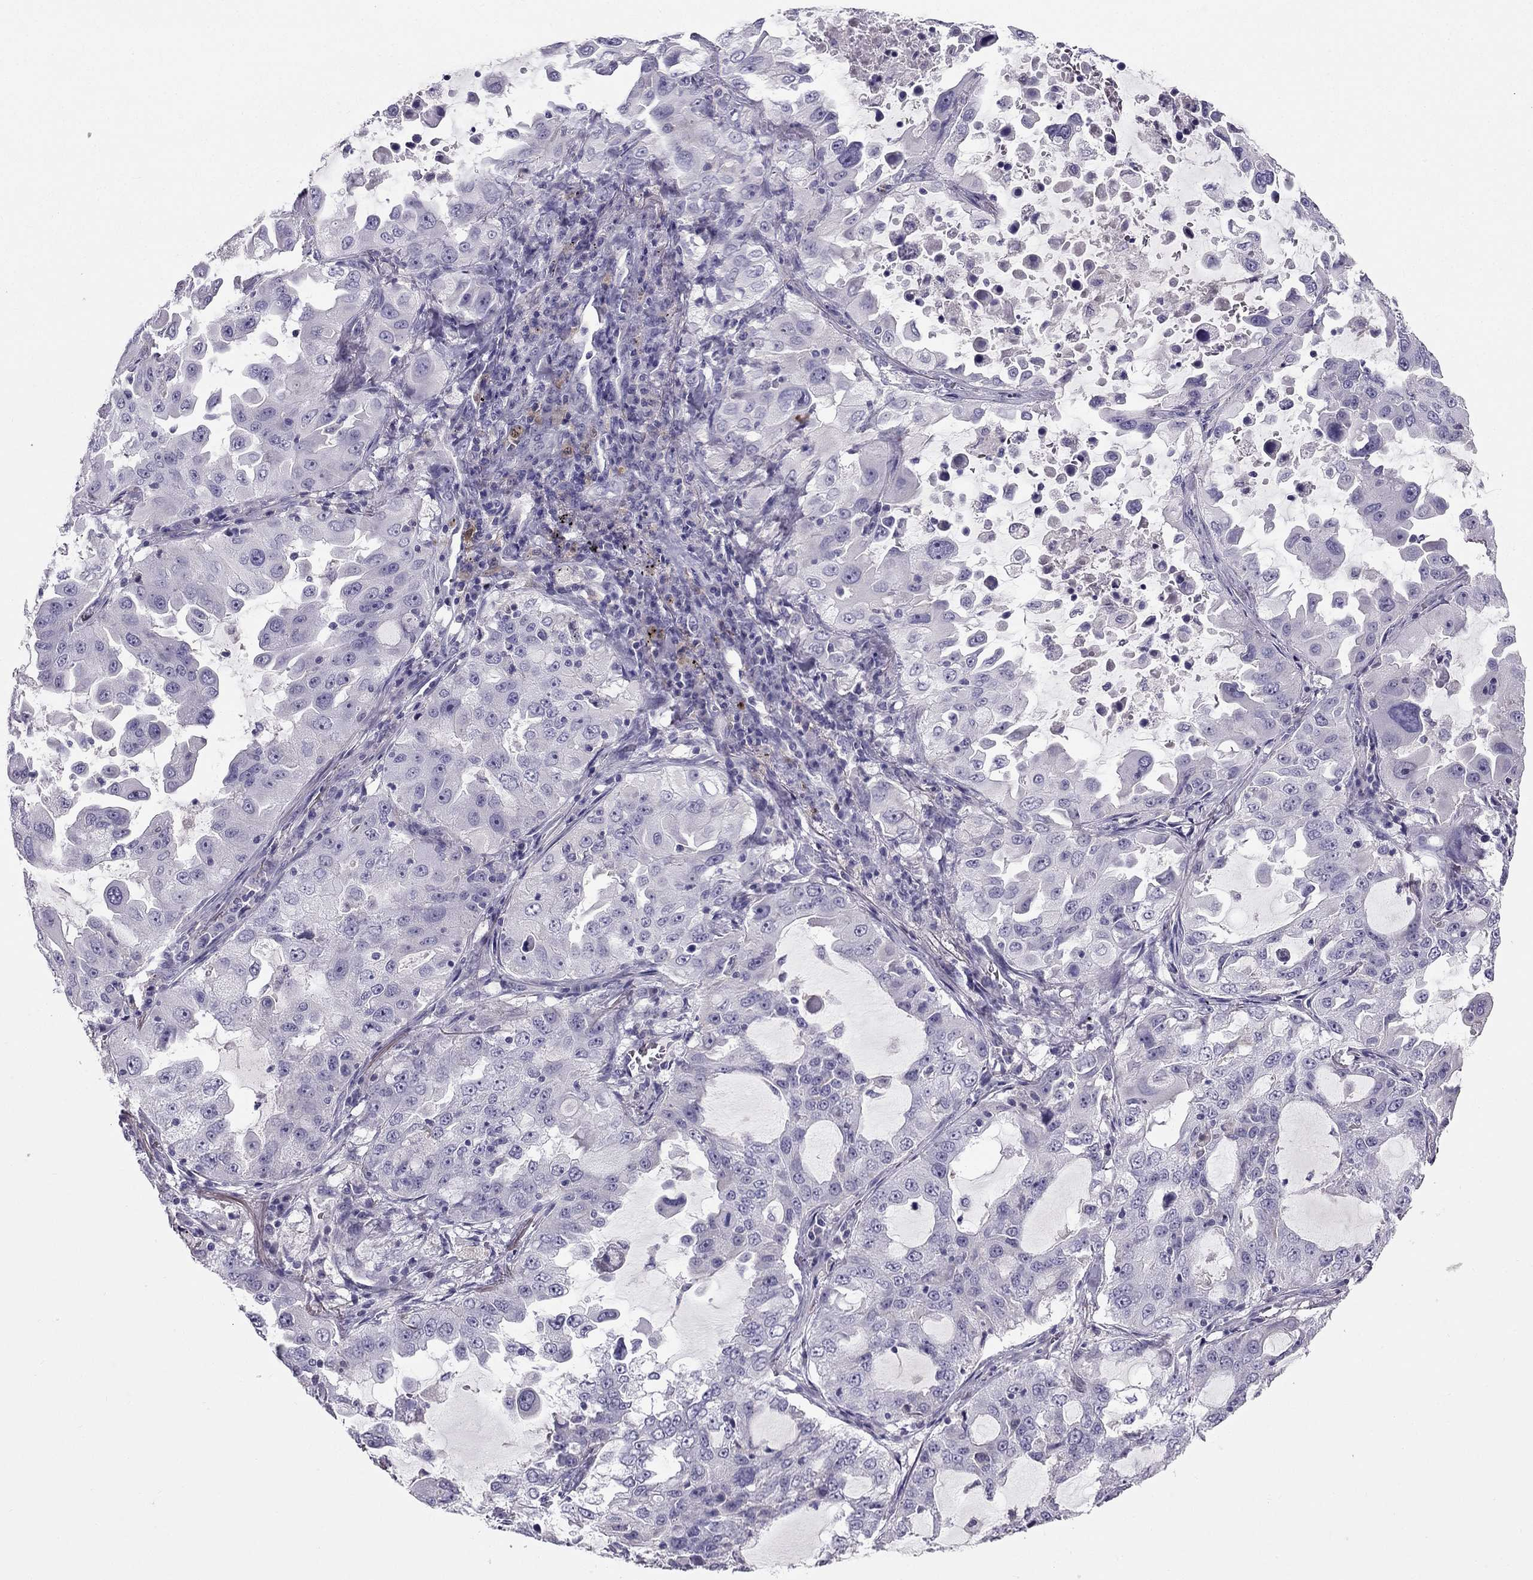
{"staining": {"intensity": "negative", "quantity": "none", "location": "none"}, "tissue": "lung cancer", "cell_type": "Tumor cells", "image_type": "cancer", "snomed": [{"axis": "morphology", "description": "Adenocarcinoma, NOS"}, {"axis": "topography", "description": "Lung"}], "caption": "Immunohistochemistry (IHC) histopathology image of lung cancer stained for a protein (brown), which shows no positivity in tumor cells. Nuclei are stained in blue.", "gene": "LMTK3", "patient": {"sex": "female", "age": 61}}